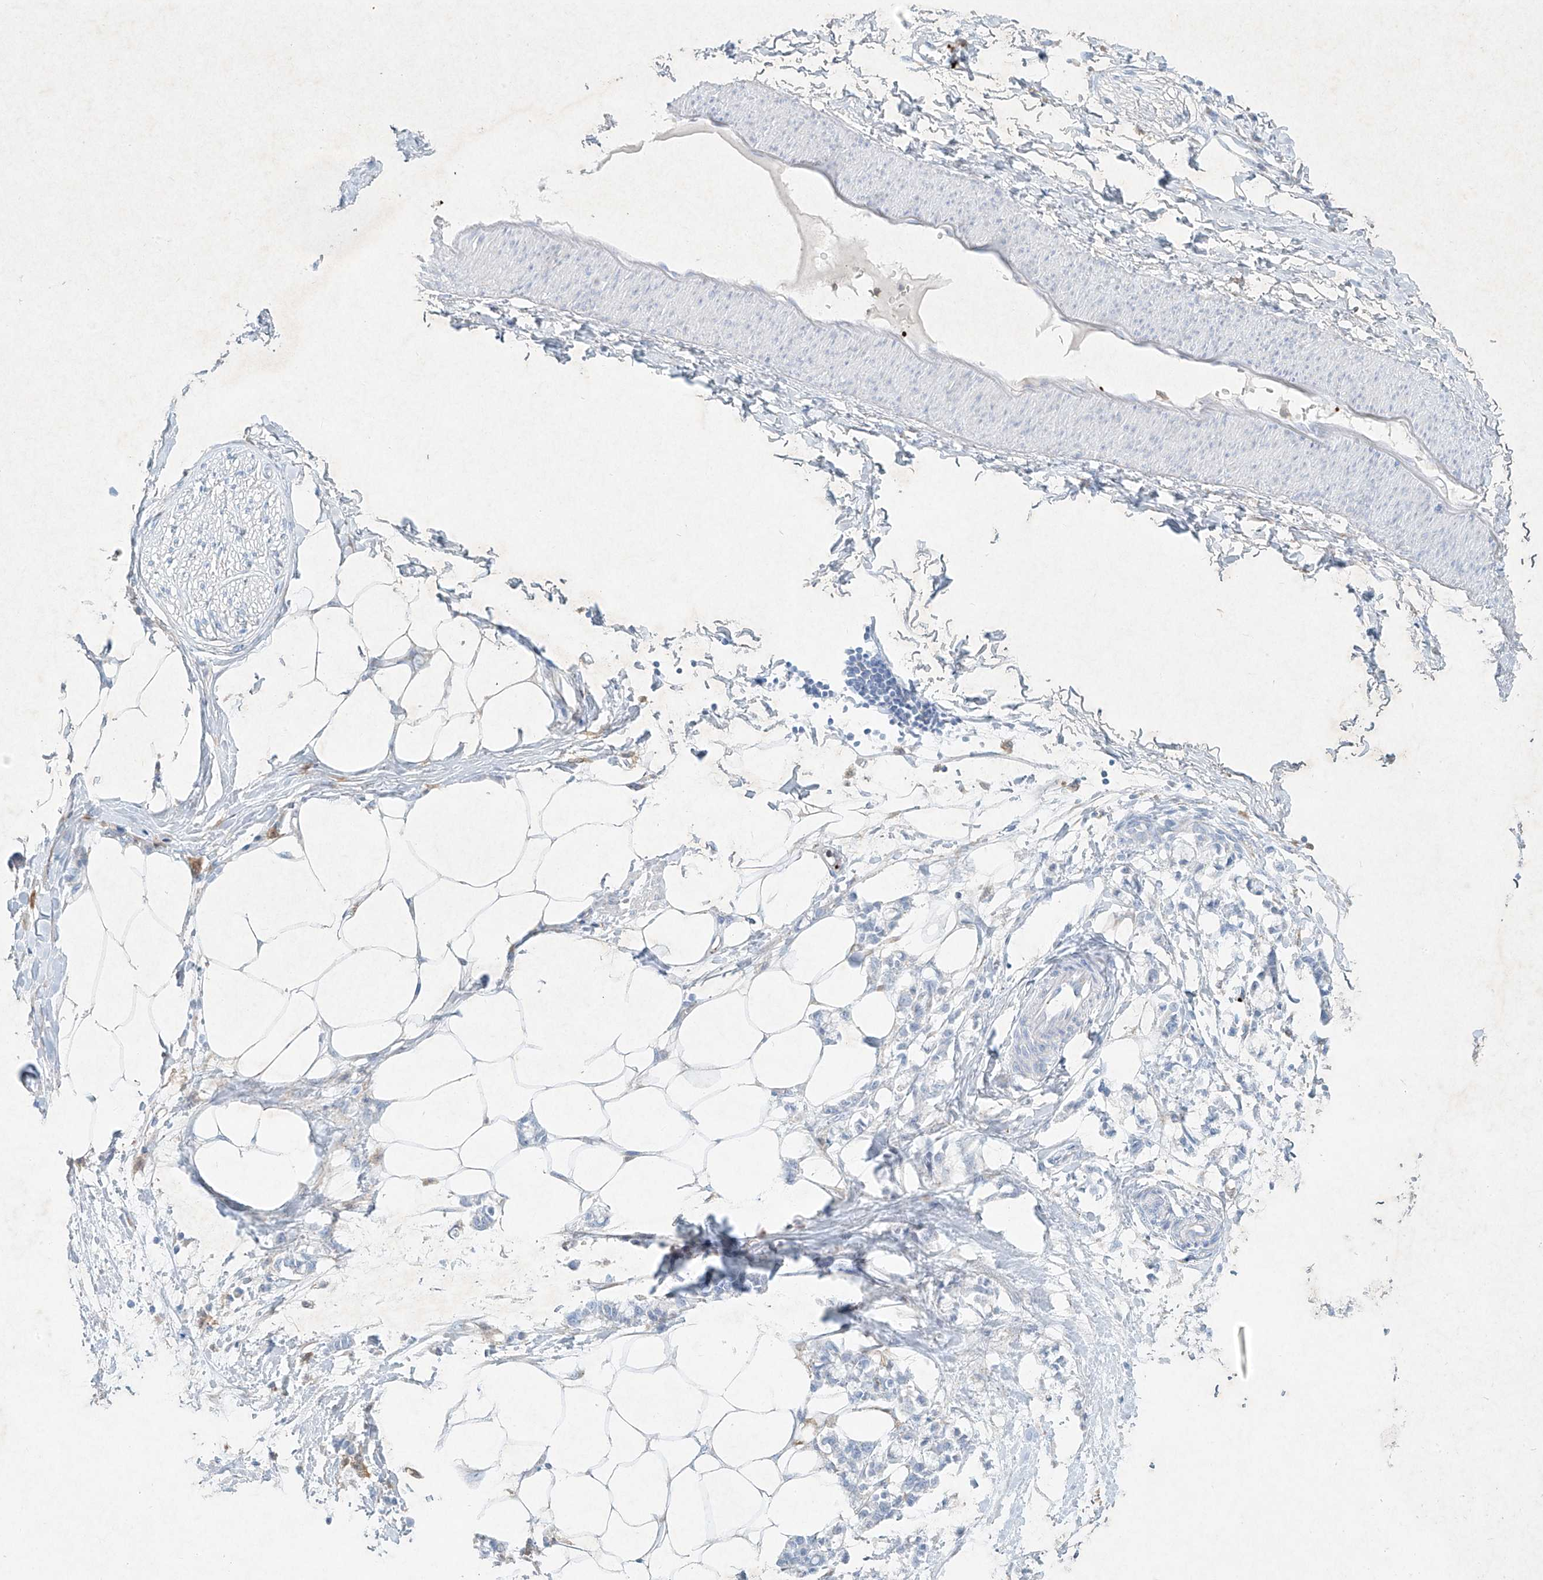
{"staining": {"intensity": "negative", "quantity": "none", "location": "none"}, "tissue": "adipose tissue", "cell_type": "Adipocytes", "image_type": "normal", "snomed": [{"axis": "morphology", "description": "Normal tissue, NOS"}, {"axis": "morphology", "description": "Adenocarcinoma, NOS"}, {"axis": "topography", "description": "Colon"}, {"axis": "topography", "description": "Peripheral nerve tissue"}], "caption": "A high-resolution histopathology image shows IHC staining of benign adipose tissue, which demonstrates no significant positivity in adipocytes.", "gene": "PLEK", "patient": {"sex": "male", "age": 14}}